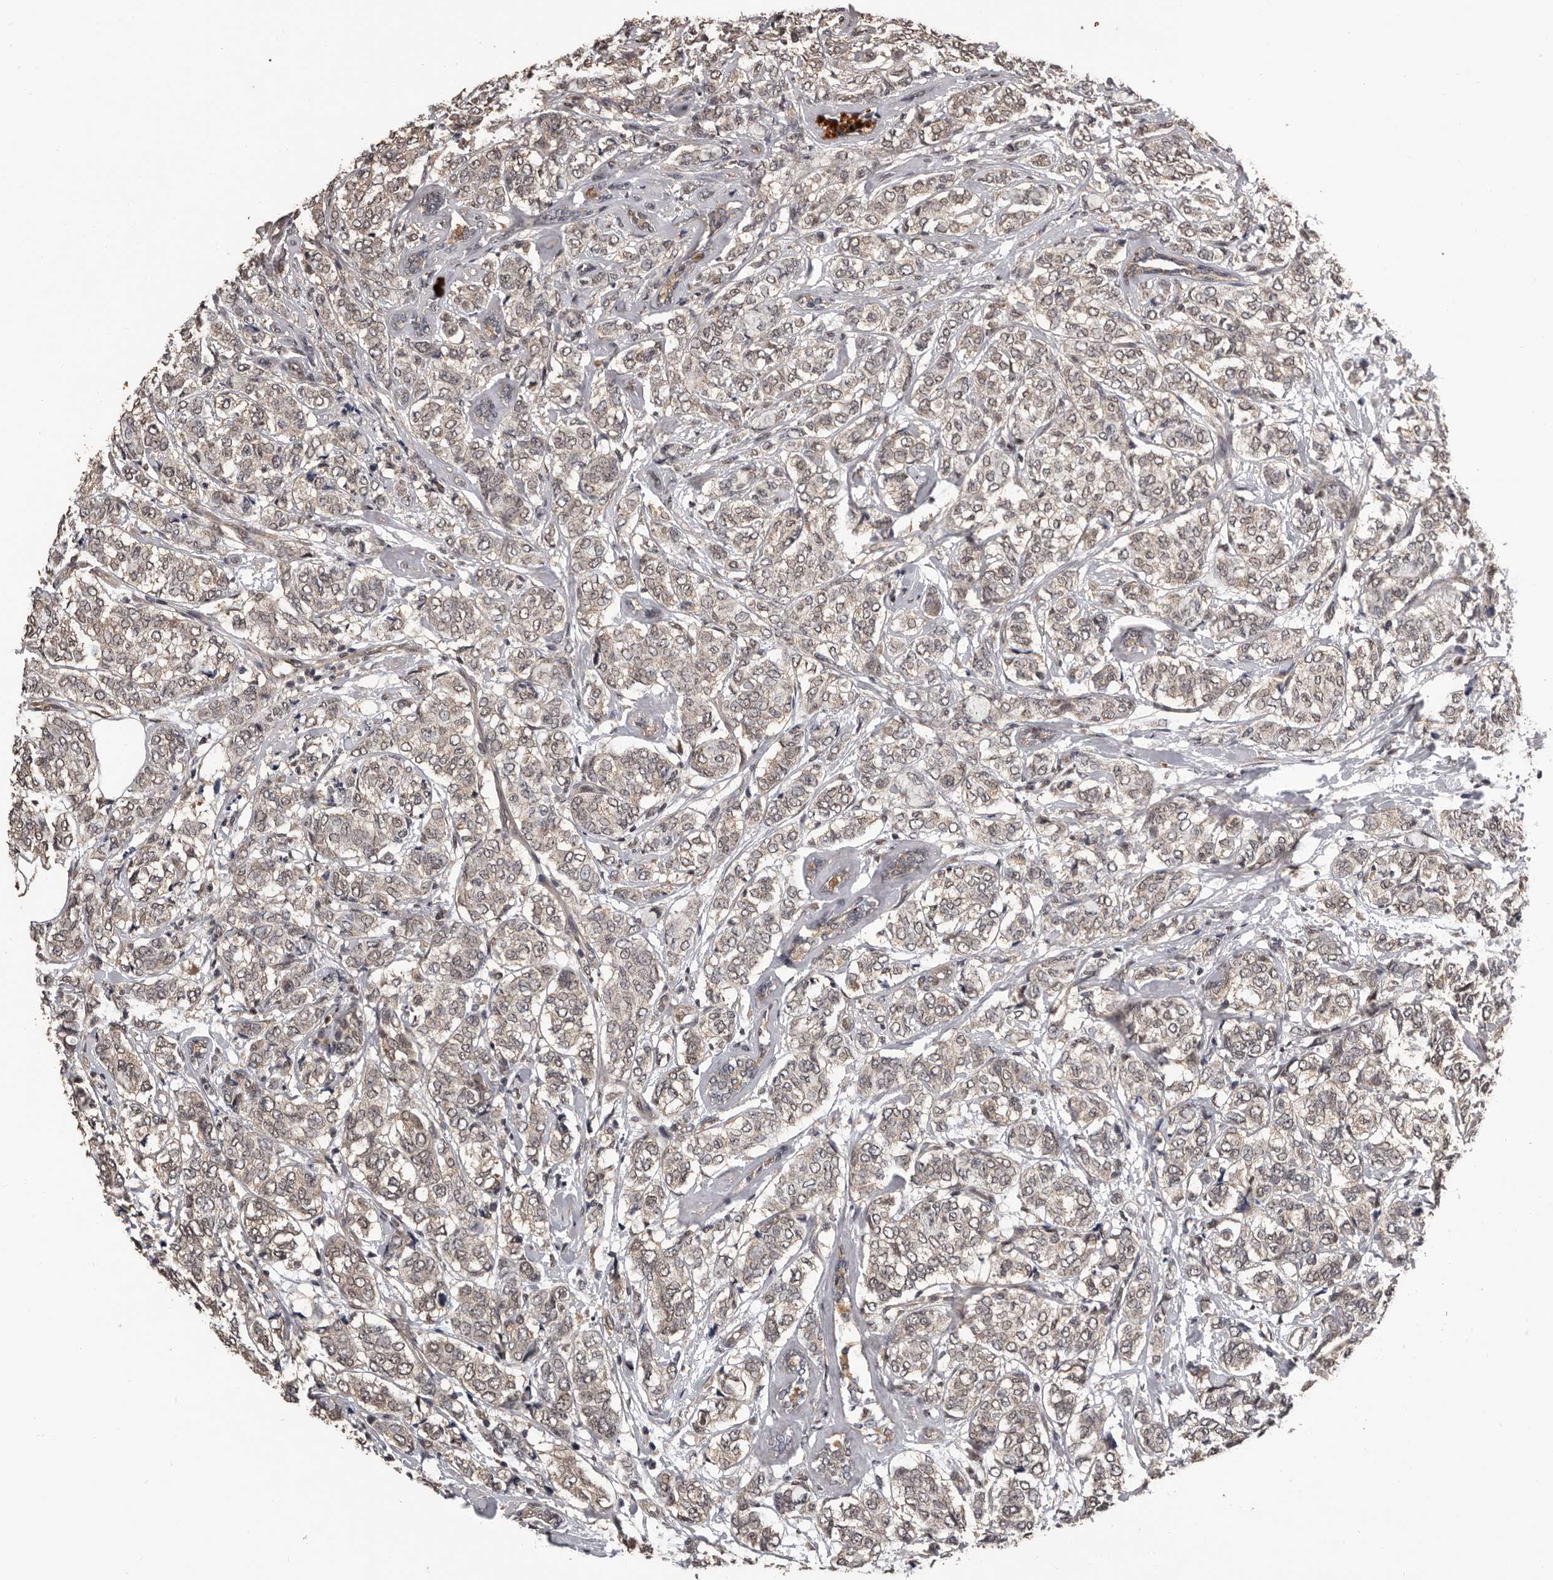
{"staining": {"intensity": "weak", "quantity": "<25%", "location": "cytoplasmic/membranous"}, "tissue": "breast cancer", "cell_type": "Tumor cells", "image_type": "cancer", "snomed": [{"axis": "morphology", "description": "Lobular carcinoma"}, {"axis": "topography", "description": "Breast"}], "caption": "Image shows no protein expression in tumor cells of breast cancer tissue. Brightfield microscopy of immunohistochemistry (IHC) stained with DAB (brown) and hematoxylin (blue), captured at high magnification.", "gene": "VPS37A", "patient": {"sex": "female", "age": 60}}